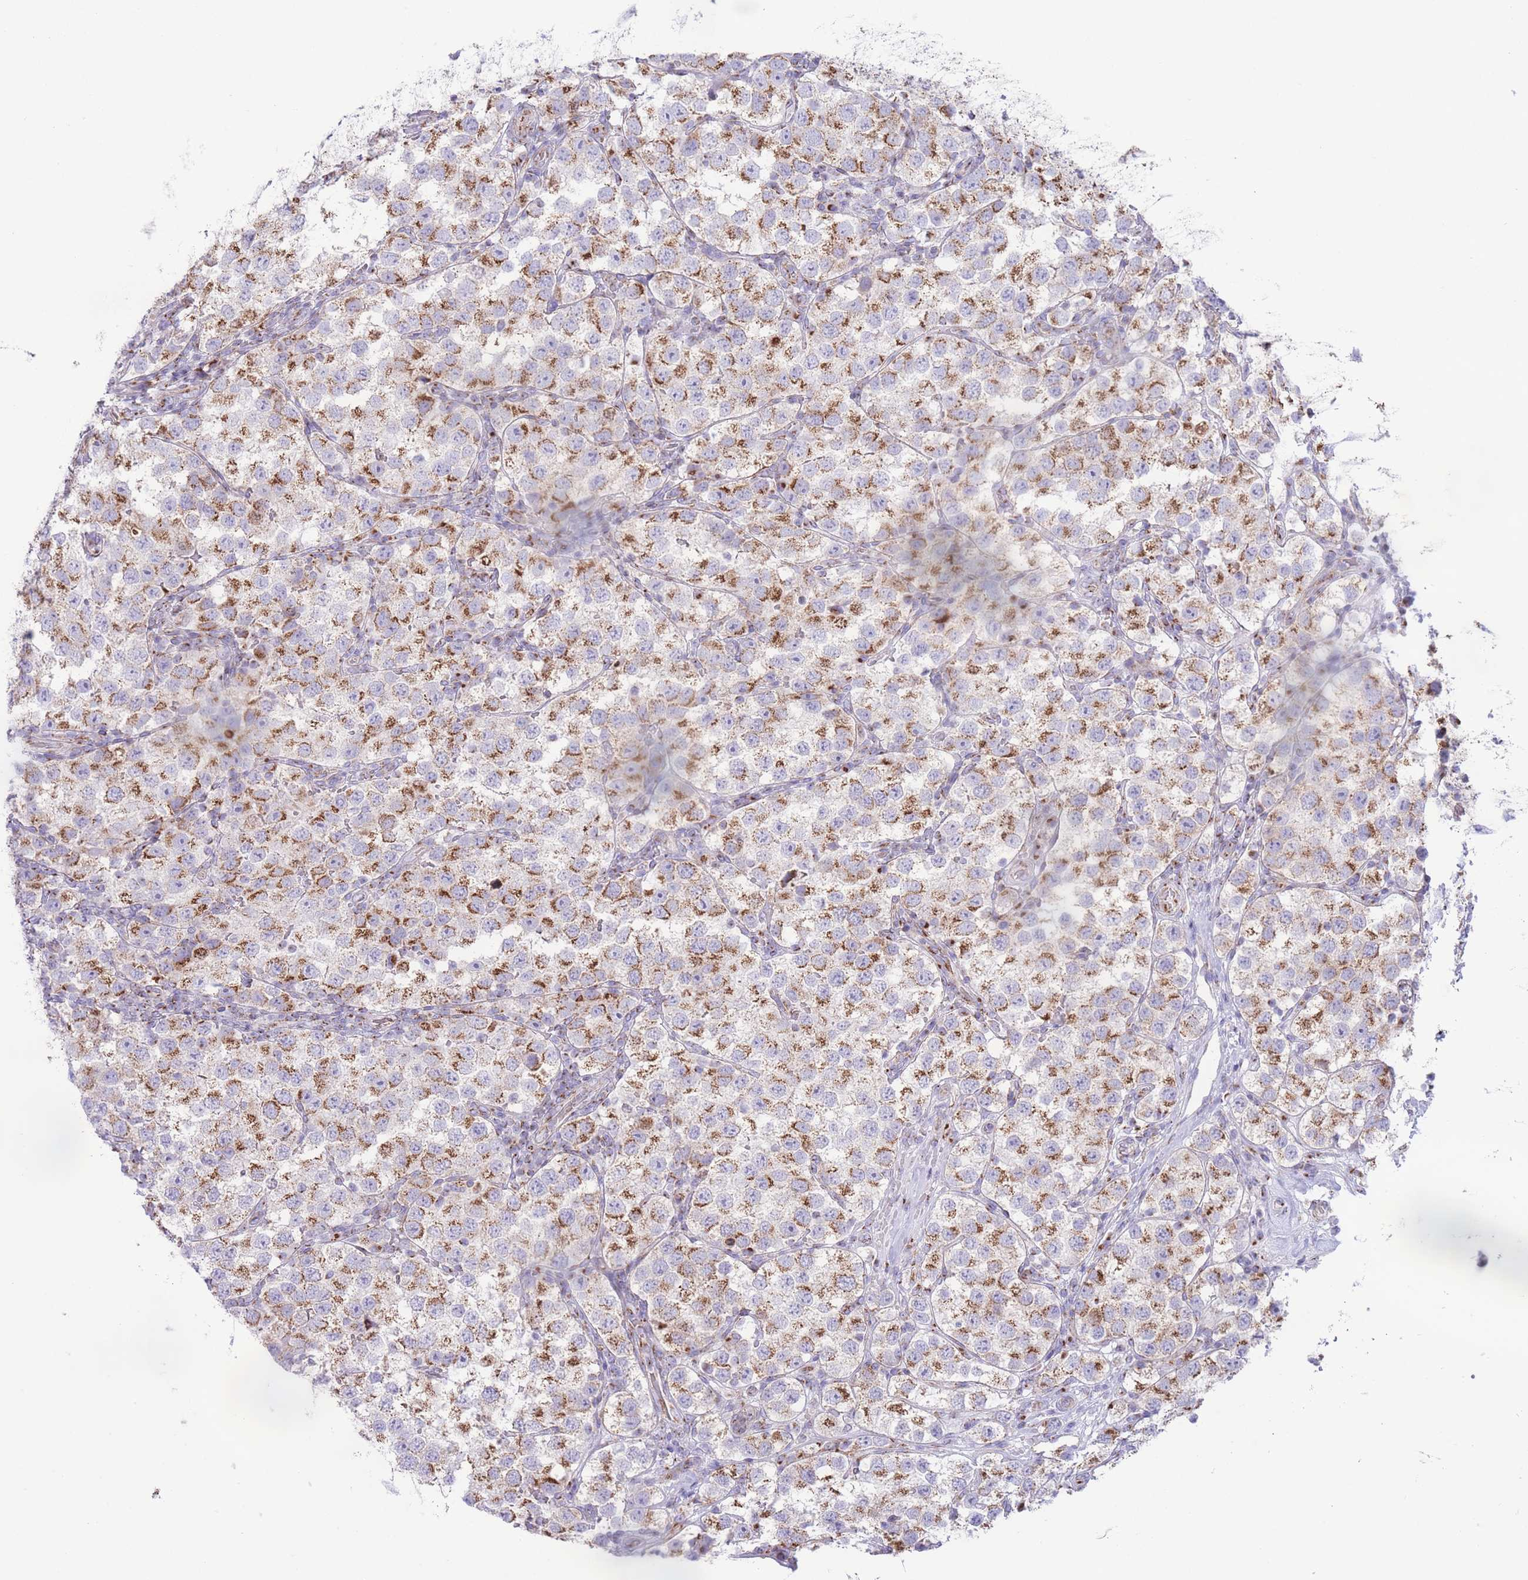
{"staining": {"intensity": "strong", "quantity": ">75%", "location": "cytoplasmic/membranous"}, "tissue": "testis cancer", "cell_type": "Tumor cells", "image_type": "cancer", "snomed": [{"axis": "morphology", "description": "Seminoma, NOS"}, {"axis": "topography", "description": "Testis"}], "caption": "The image reveals staining of testis cancer, revealing strong cytoplasmic/membranous protein positivity (brown color) within tumor cells. The protein of interest is shown in brown color, while the nuclei are stained blue.", "gene": "MPND", "patient": {"sex": "male", "age": 37}}